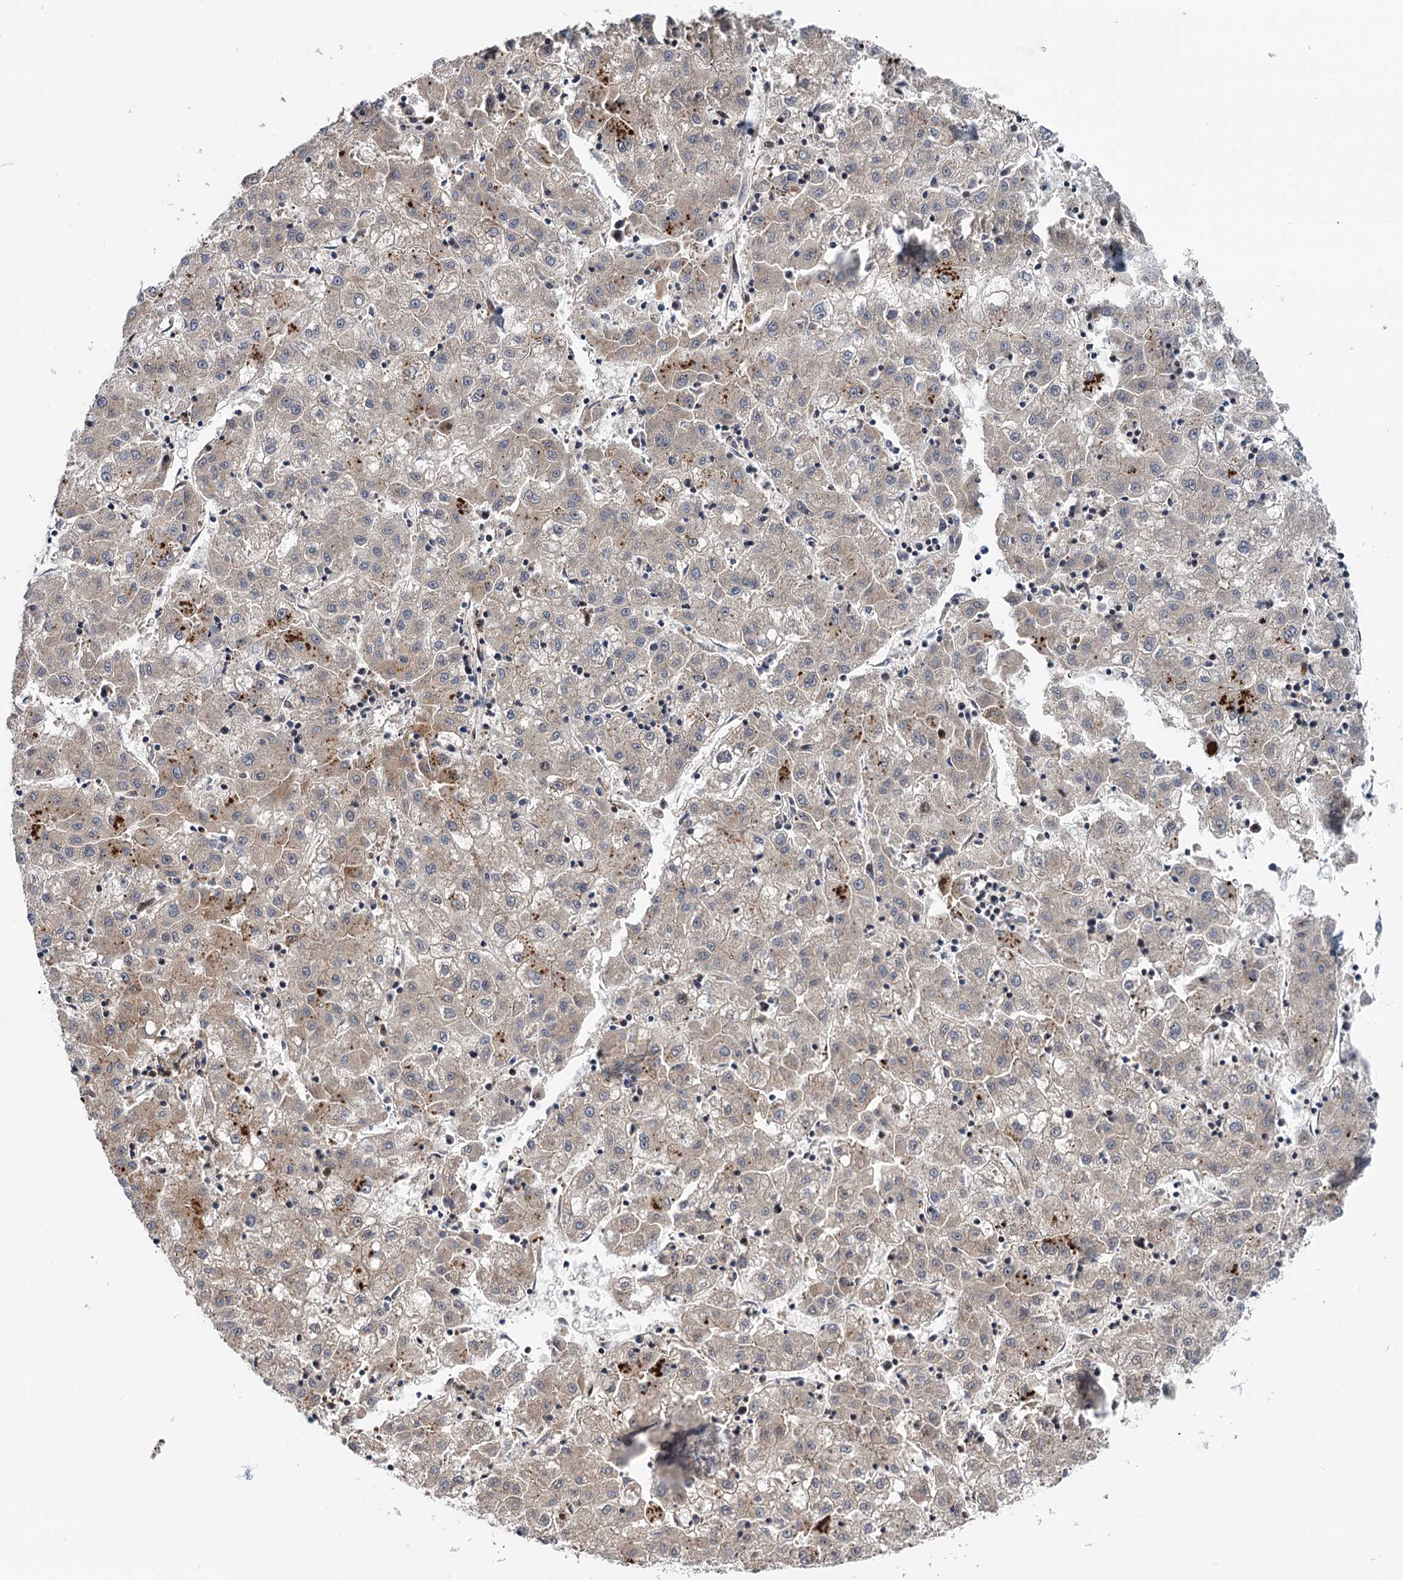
{"staining": {"intensity": "weak", "quantity": "<25%", "location": "cytoplasmic/membranous"}, "tissue": "liver cancer", "cell_type": "Tumor cells", "image_type": "cancer", "snomed": [{"axis": "morphology", "description": "Carcinoma, Hepatocellular, NOS"}, {"axis": "topography", "description": "Liver"}], "caption": "DAB (3,3'-diaminobenzidine) immunohistochemical staining of human liver cancer (hepatocellular carcinoma) reveals no significant positivity in tumor cells.", "gene": "UBR1", "patient": {"sex": "male", "age": 72}}